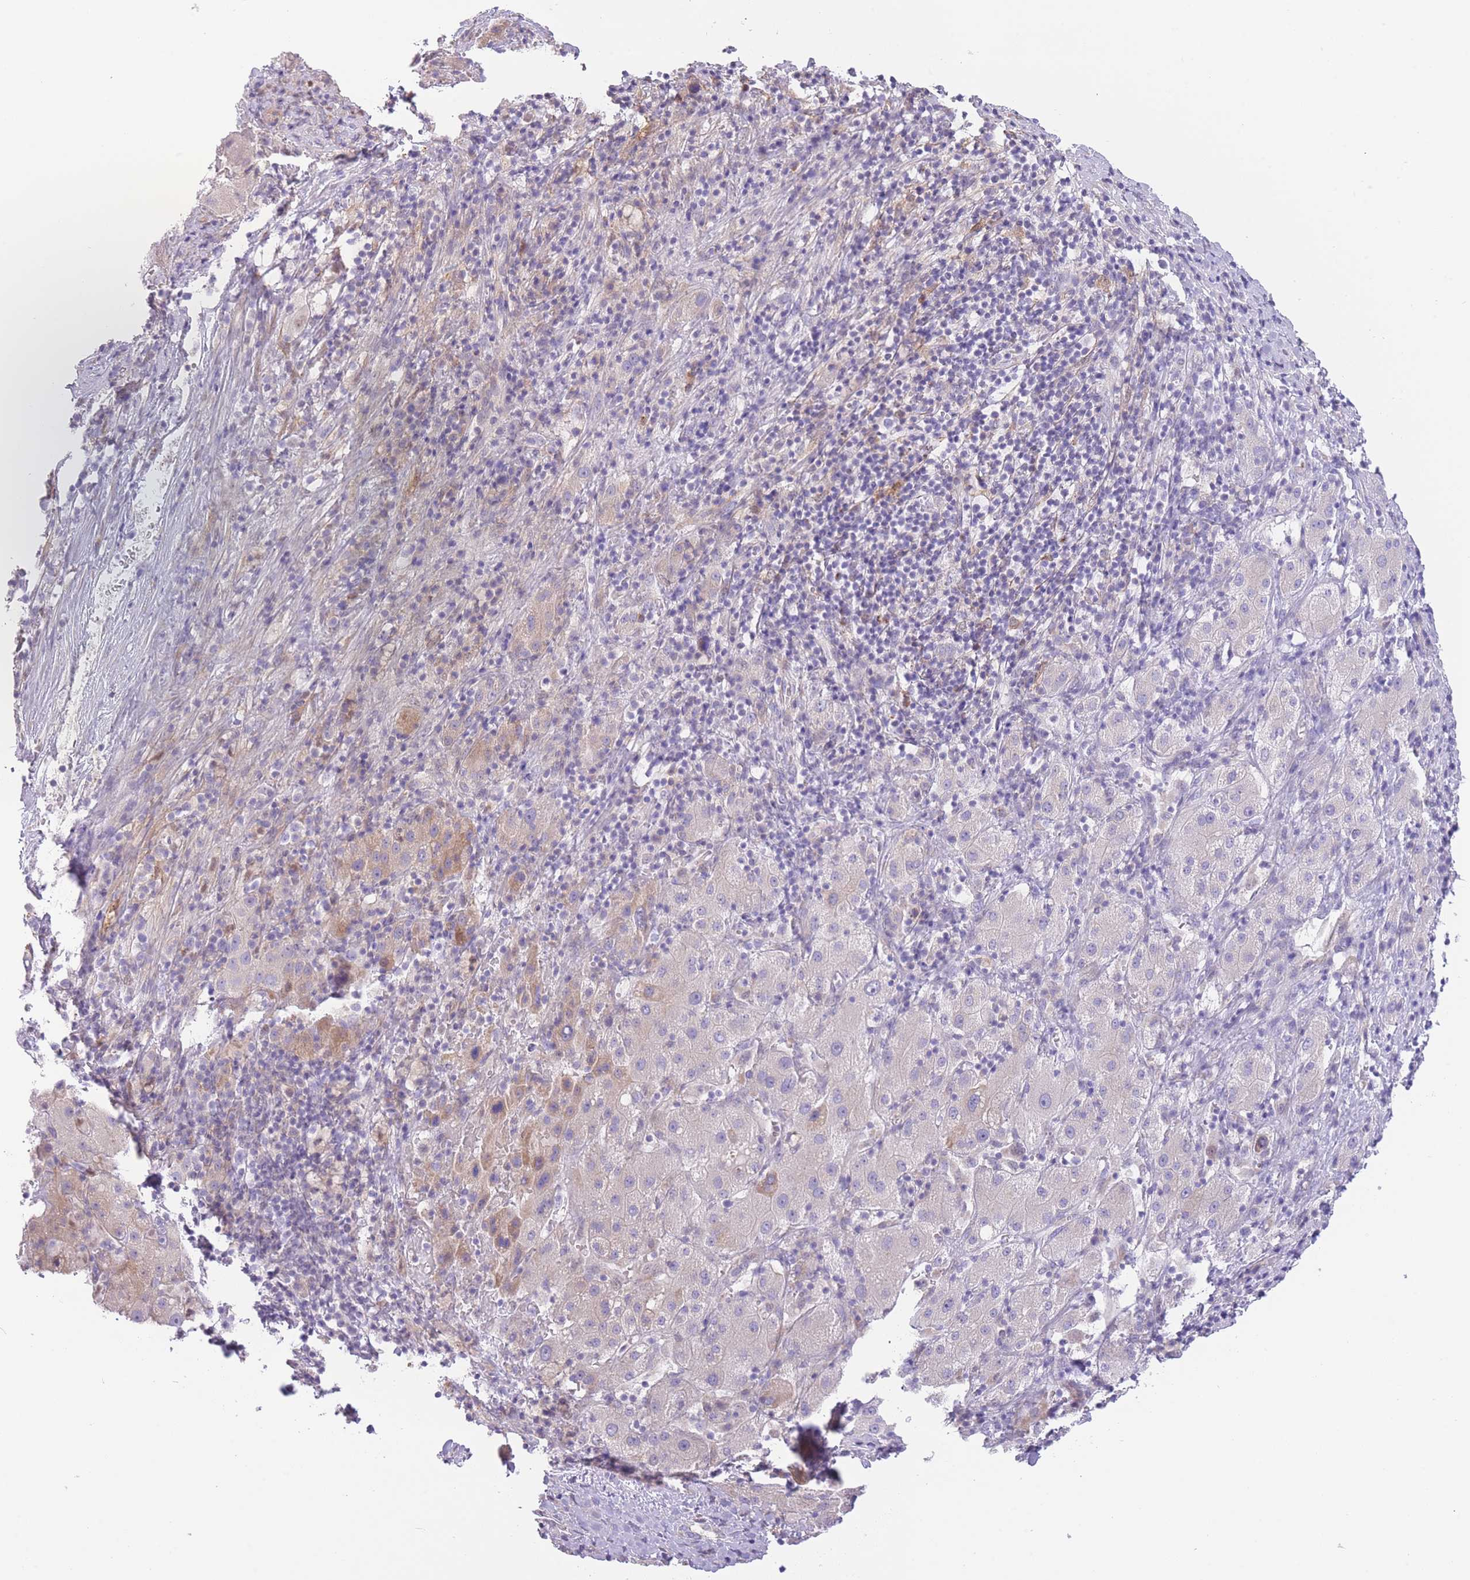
{"staining": {"intensity": "negative", "quantity": "none", "location": "none"}, "tissue": "liver cancer", "cell_type": "Tumor cells", "image_type": "cancer", "snomed": [{"axis": "morphology", "description": "Carcinoma, Hepatocellular, NOS"}, {"axis": "topography", "description": "Liver"}], "caption": "Tumor cells show no significant positivity in liver hepatocellular carcinoma. Nuclei are stained in blue.", "gene": "IMPG1", "patient": {"sex": "female", "age": 58}}